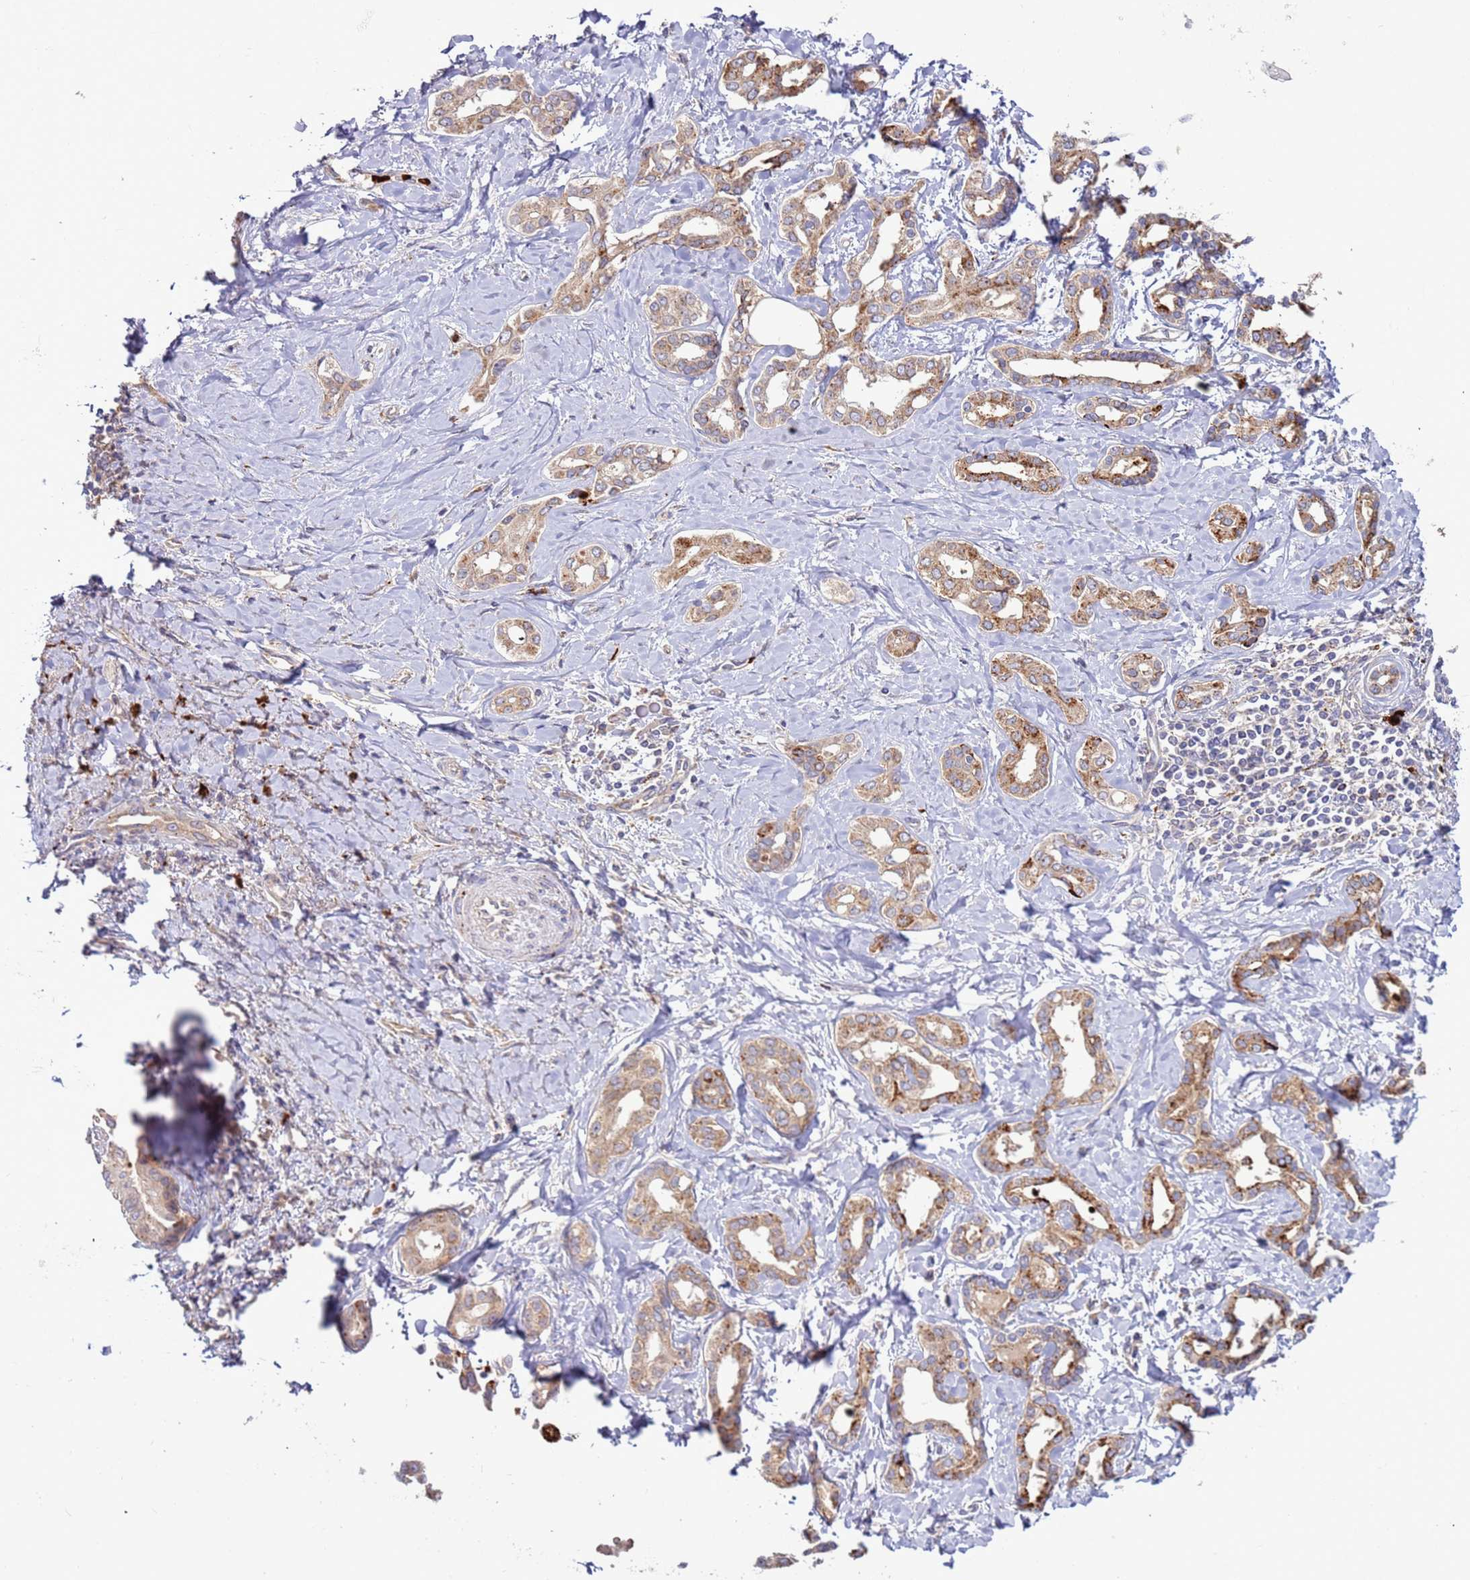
{"staining": {"intensity": "moderate", "quantity": ">75%", "location": "cytoplasmic/membranous"}, "tissue": "liver cancer", "cell_type": "Tumor cells", "image_type": "cancer", "snomed": [{"axis": "morphology", "description": "Cholangiocarcinoma"}, {"axis": "topography", "description": "Liver"}], "caption": "DAB (3,3'-diaminobenzidine) immunohistochemical staining of human cholangiocarcinoma (liver) shows moderate cytoplasmic/membranous protein staining in about >75% of tumor cells.", "gene": "VPS36", "patient": {"sex": "female", "age": 77}}